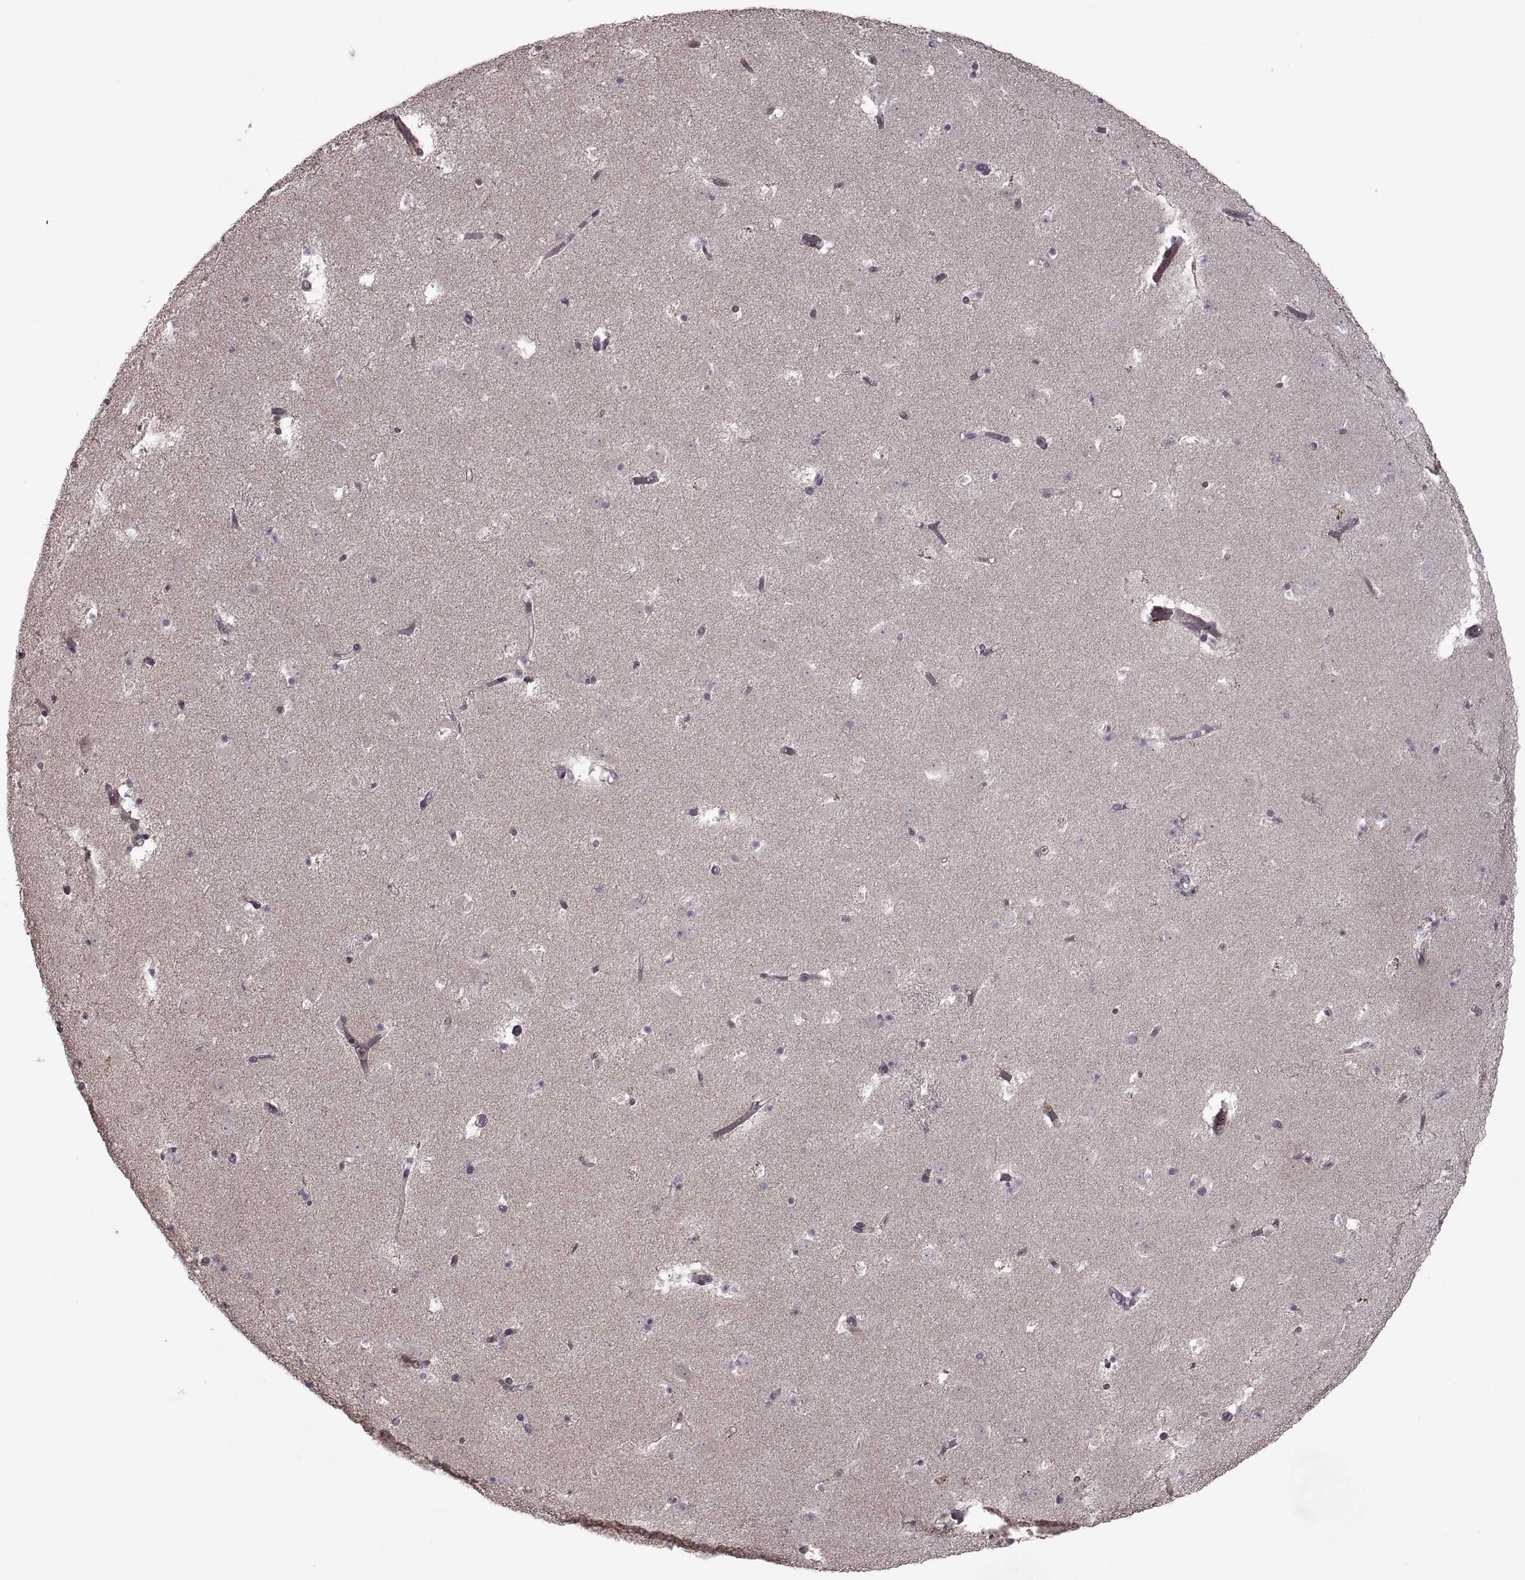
{"staining": {"intensity": "negative", "quantity": "none", "location": "none"}, "tissue": "caudate", "cell_type": "Glial cells", "image_type": "normal", "snomed": [{"axis": "morphology", "description": "Normal tissue, NOS"}, {"axis": "topography", "description": "Lateral ventricle wall"}], "caption": "High magnification brightfield microscopy of normal caudate stained with DAB (brown) and counterstained with hematoxylin (blue): glial cells show no significant positivity. (Brightfield microscopy of DAB immunohistochemistry at high magnification).", "gene": "PIERCE1", "patient": {"sex": "female", "age": 42}}